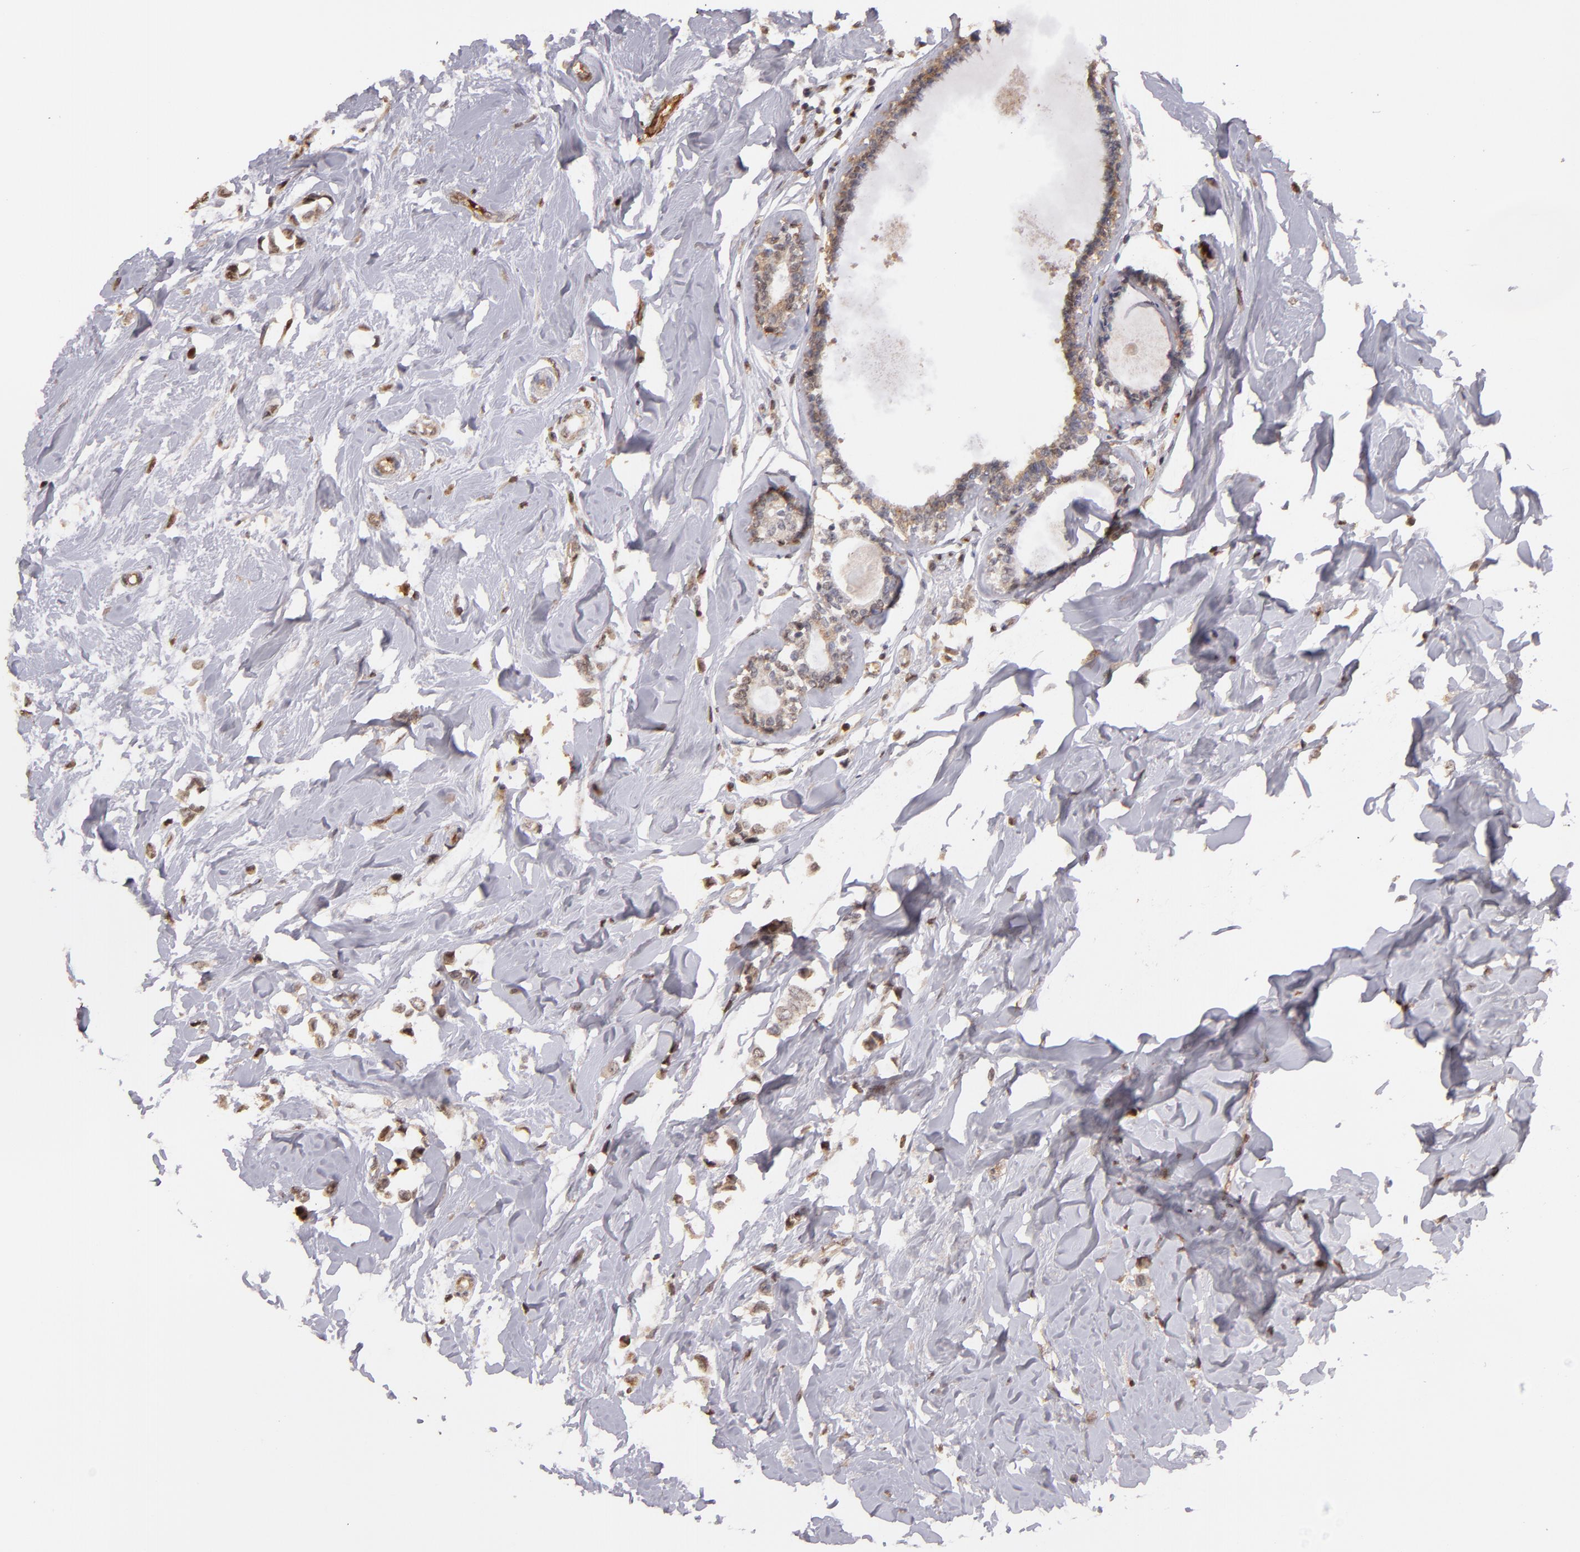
{"staining": {"intensity": "strong", "quantity": ">75%", "location": "cytoplasmic/membranous,nuclear"}, "tissue": "breast cancer", "cell_type": "Tumor cells", "image_type": "cancer", "snomed": [{"axis": "morphology", "description": "Lobular carcinoma"}, {"axis": "topography", "description": "Breast"}], "caption": "Immunohistochemical staining of breast lobular carcinoma reveals high levels of strong cytoplasmic/membranous and nuclear staining in about >75% of tumor cells.", "gene": "SERPINC1", "patient": {"sex": "female", "age": 51}}